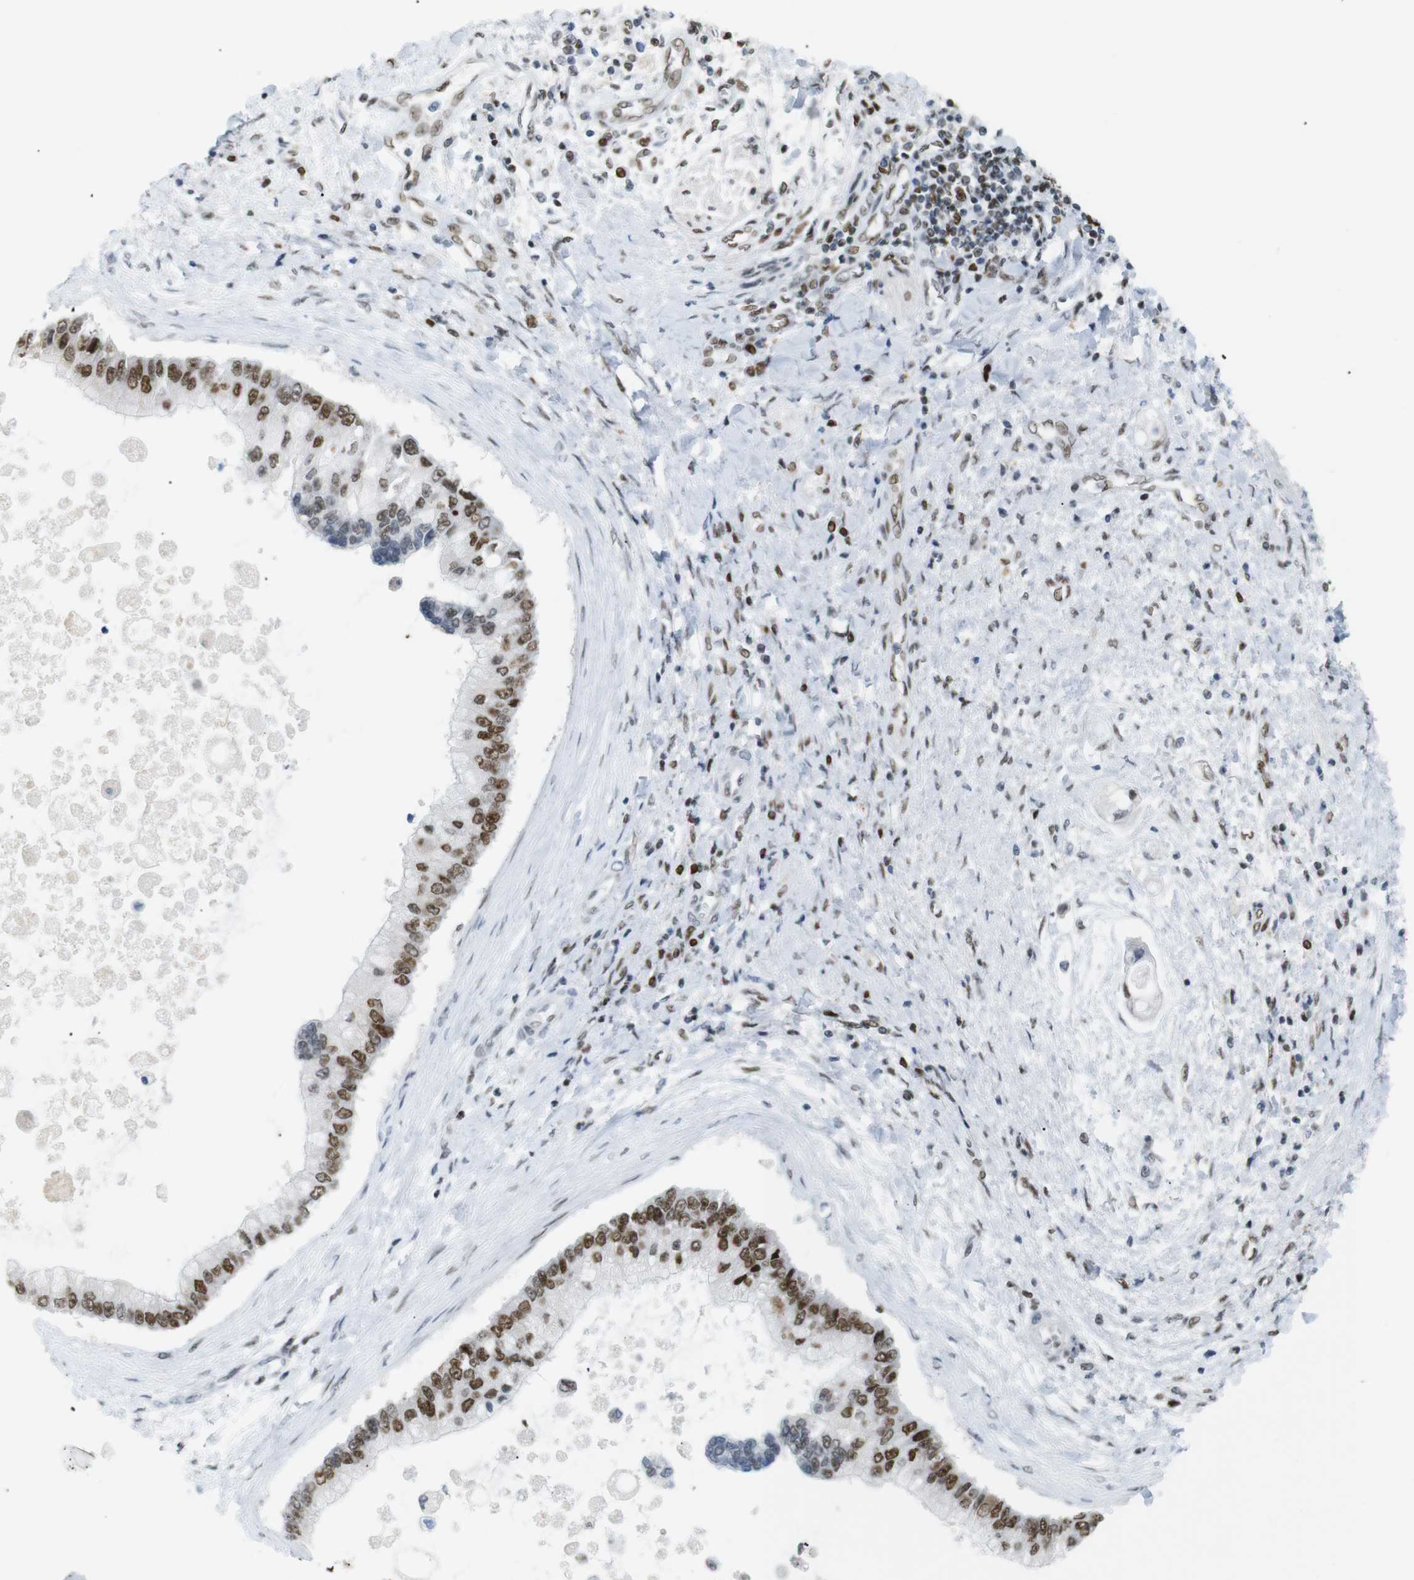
{"staining": {"intensity": "moderate", "quantity": ">75%", "location": "nuclear"}, "tissue": "liver cancer", "cell_type": "Tumor cells", "image_type": "cancer", "snomed": [{"axis": "morphology", "description": "Cholangiocarcinoma"}, {"axis": "topography", "description": "Liver"}], "caption": "Liver cholangiocarcinoma stained with a brown dye shows moderate nuclear positive staining in about >75% of tumor cells.", "gene": "RIOX2", "patient": {"sex": "male", "age": 50}}